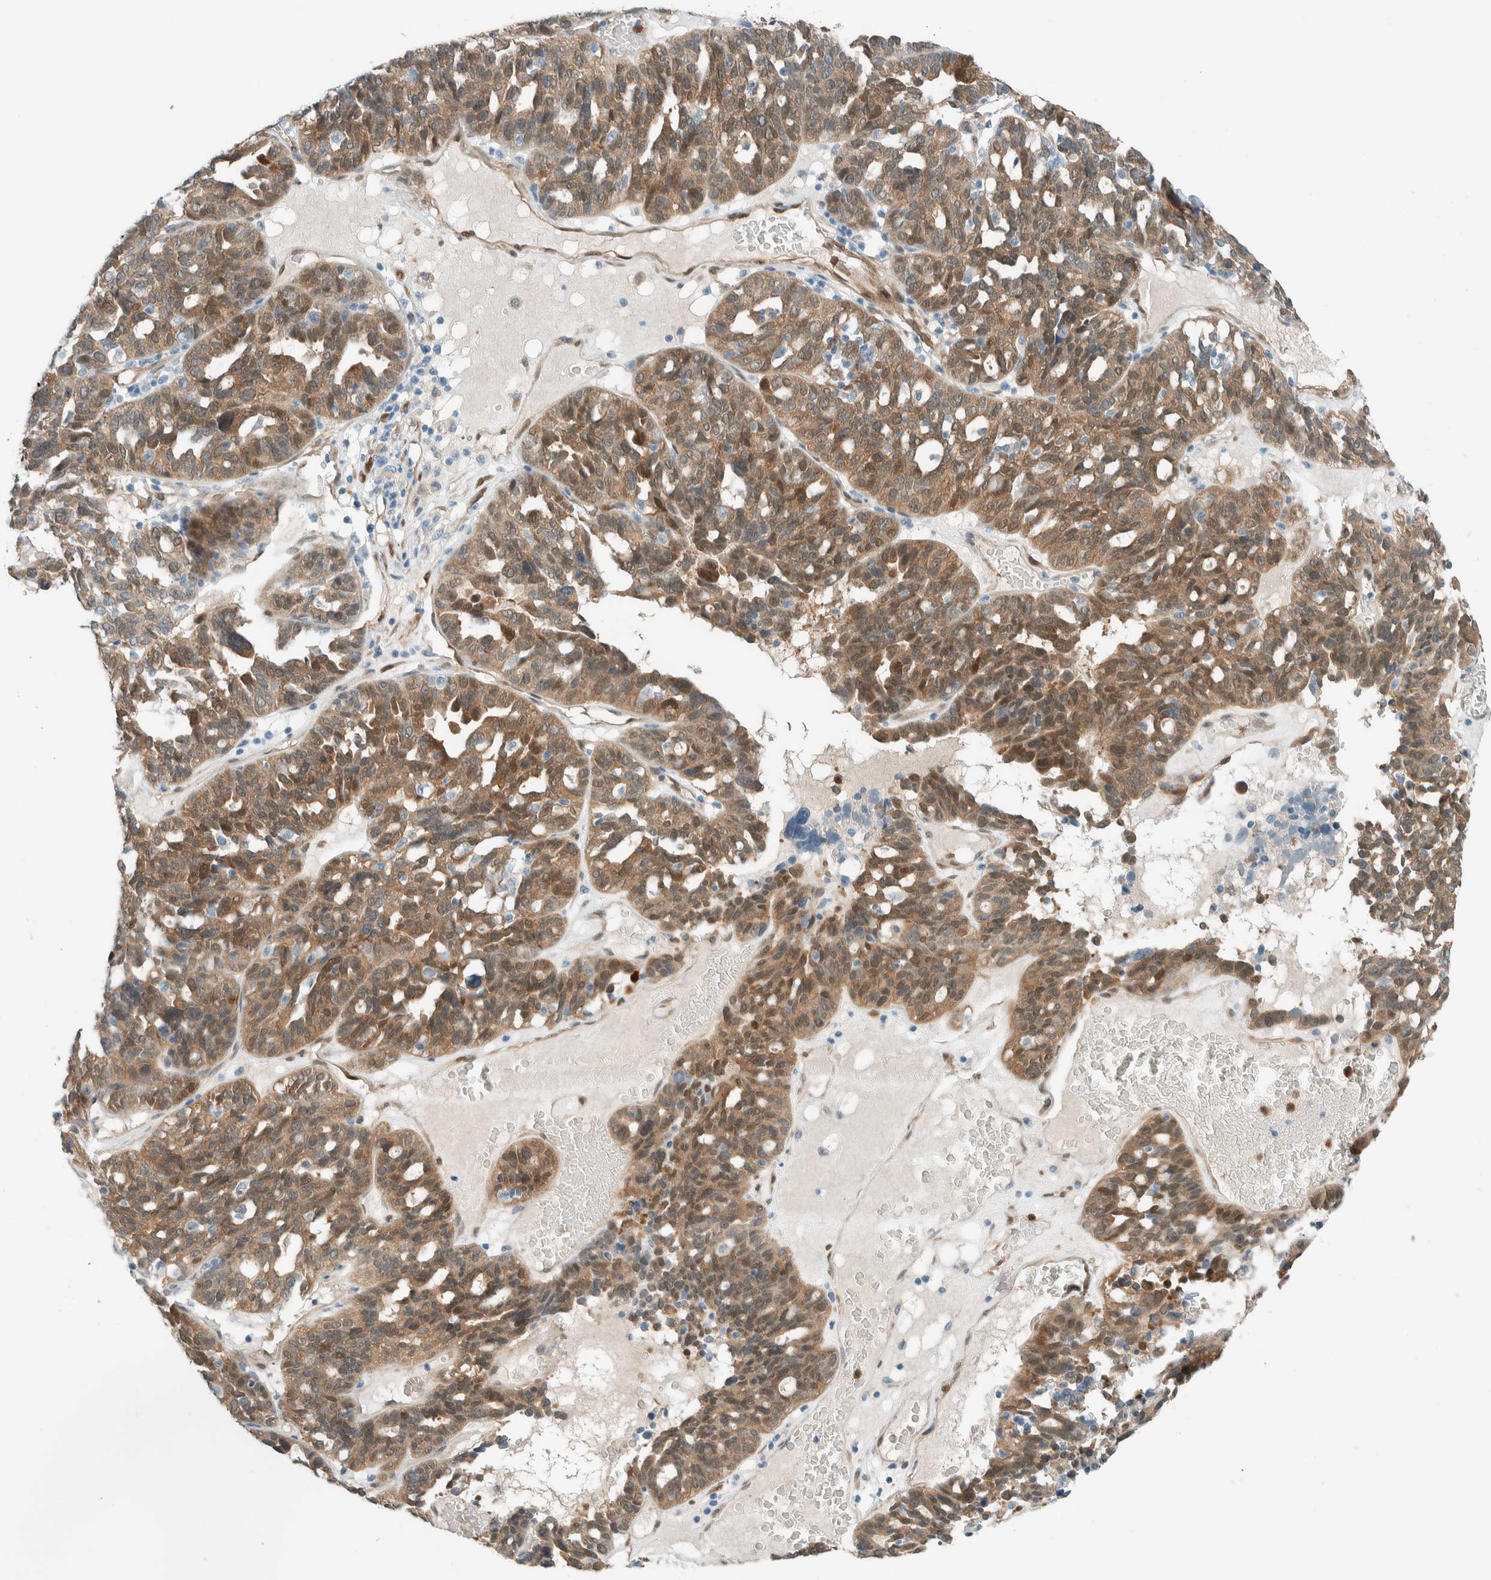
{"staining": {"intensity": "moderate", "quantity": ">75%", "location": "cytoplasmic/membranous,nuclear"}, "tissue": "ovarian cancer", "cell_type": "Tumor cells", "image_type": "cancer", "snomed": [{"axis": "morphology", "description": "Cystadenocarcinoma, serous, NOS"}, {"axis": "topography", "description": "Ovary"}], "caption": "About >75% of tumor cells in human ovarian cancer (serous cystadenocarcinoma) show moderate cytoplasmic/membranous and nuclear protein positivity as visualized by brown immunohistochemical staining.", "gene": "NXN", "patient": {"sex": "female", "age": 59}}